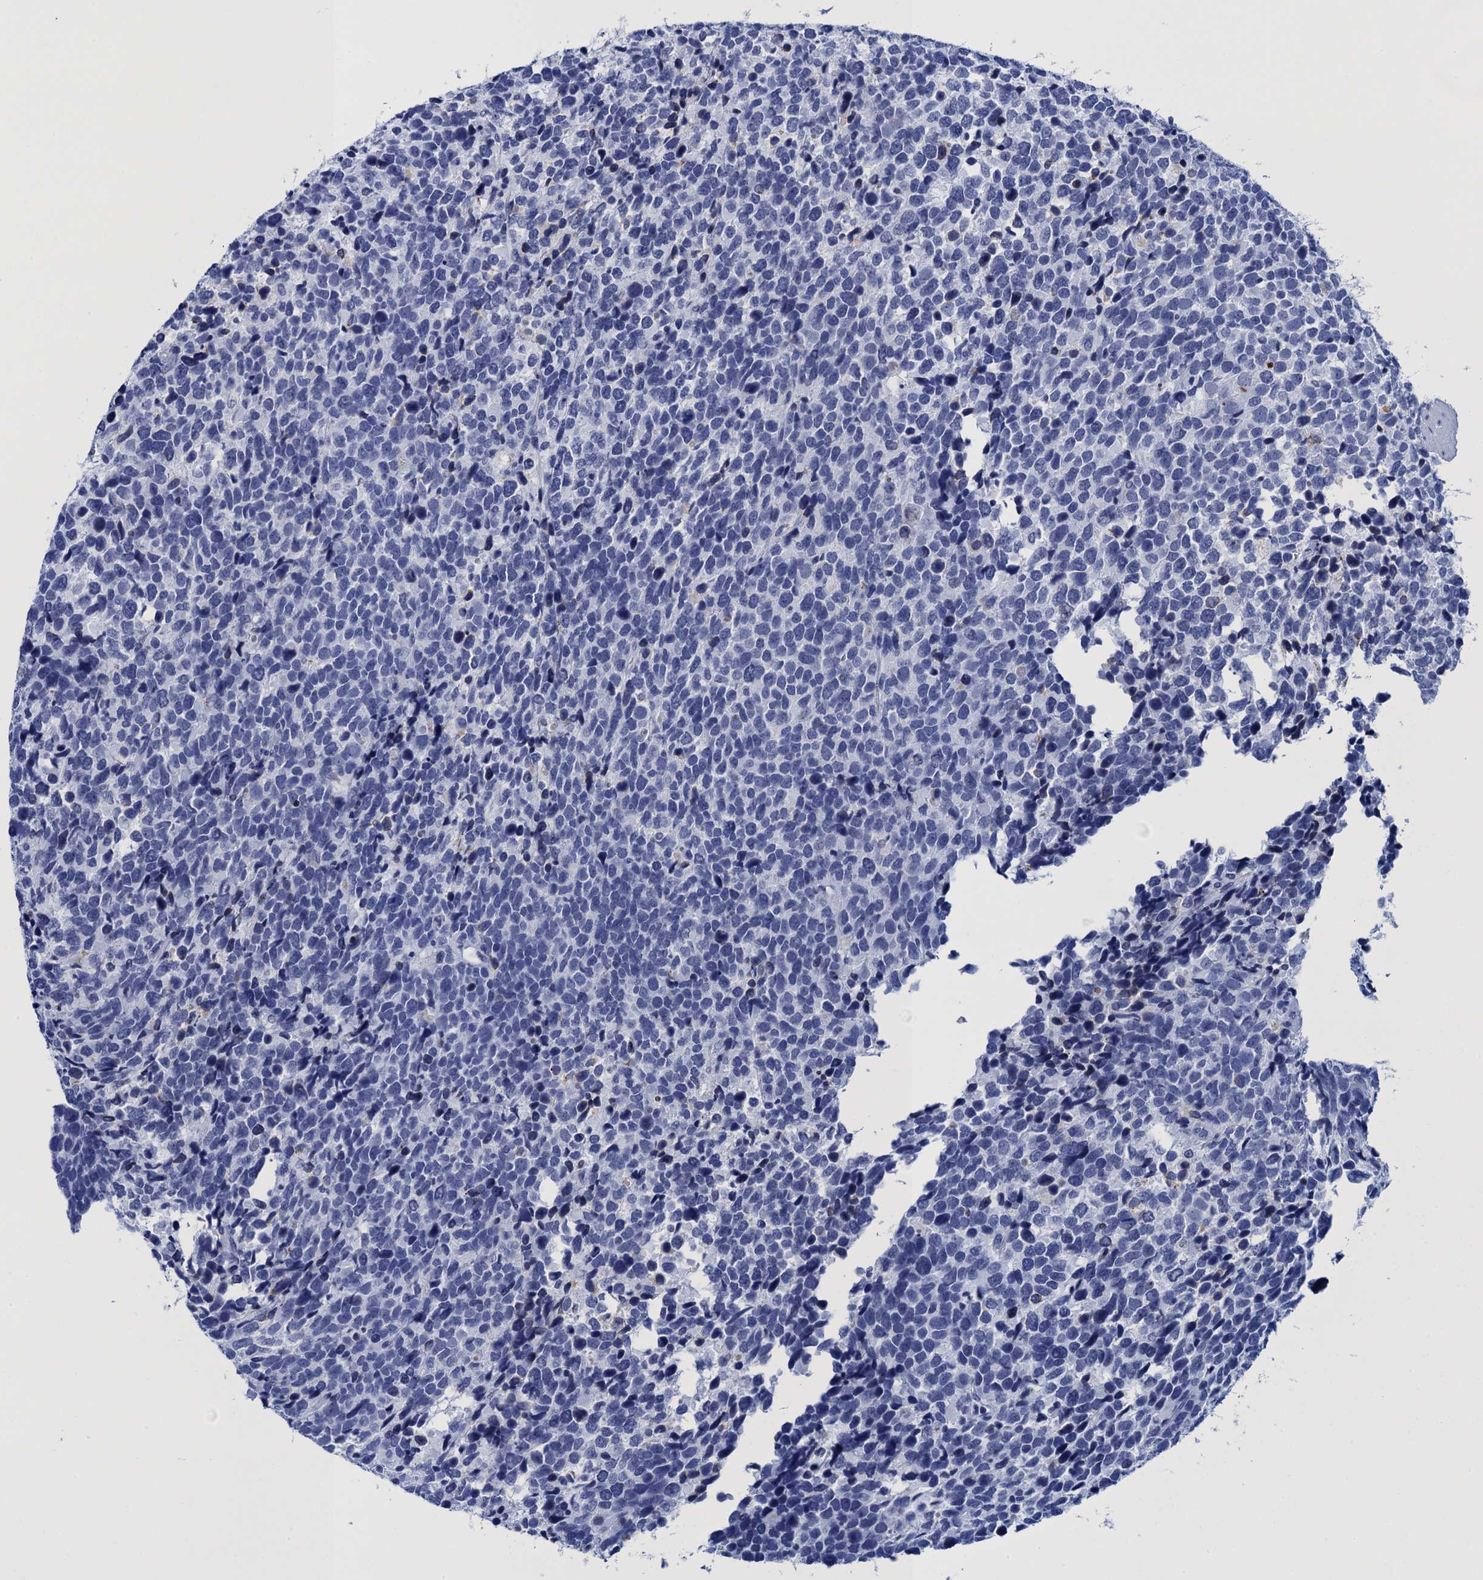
{"staining": {"intensity": "negative", "quantity": "none", "location": "none"}, "tissue": "urothelial cancer", "cell_type": "Tumor cells", "image_type": "cancer", "snomed": [{"axis": "morphology", "description": "Urothelial carcinoma, High grade"}, {"axis": "topography", "description": "Urinary bladder"}], "caption": "This is a image of IHC staining of high-grade urothelial carcinoma, which shows no expression in tumor cells.", "gene": "METTL25", "patient": {"sex": "female", "age": 82}}